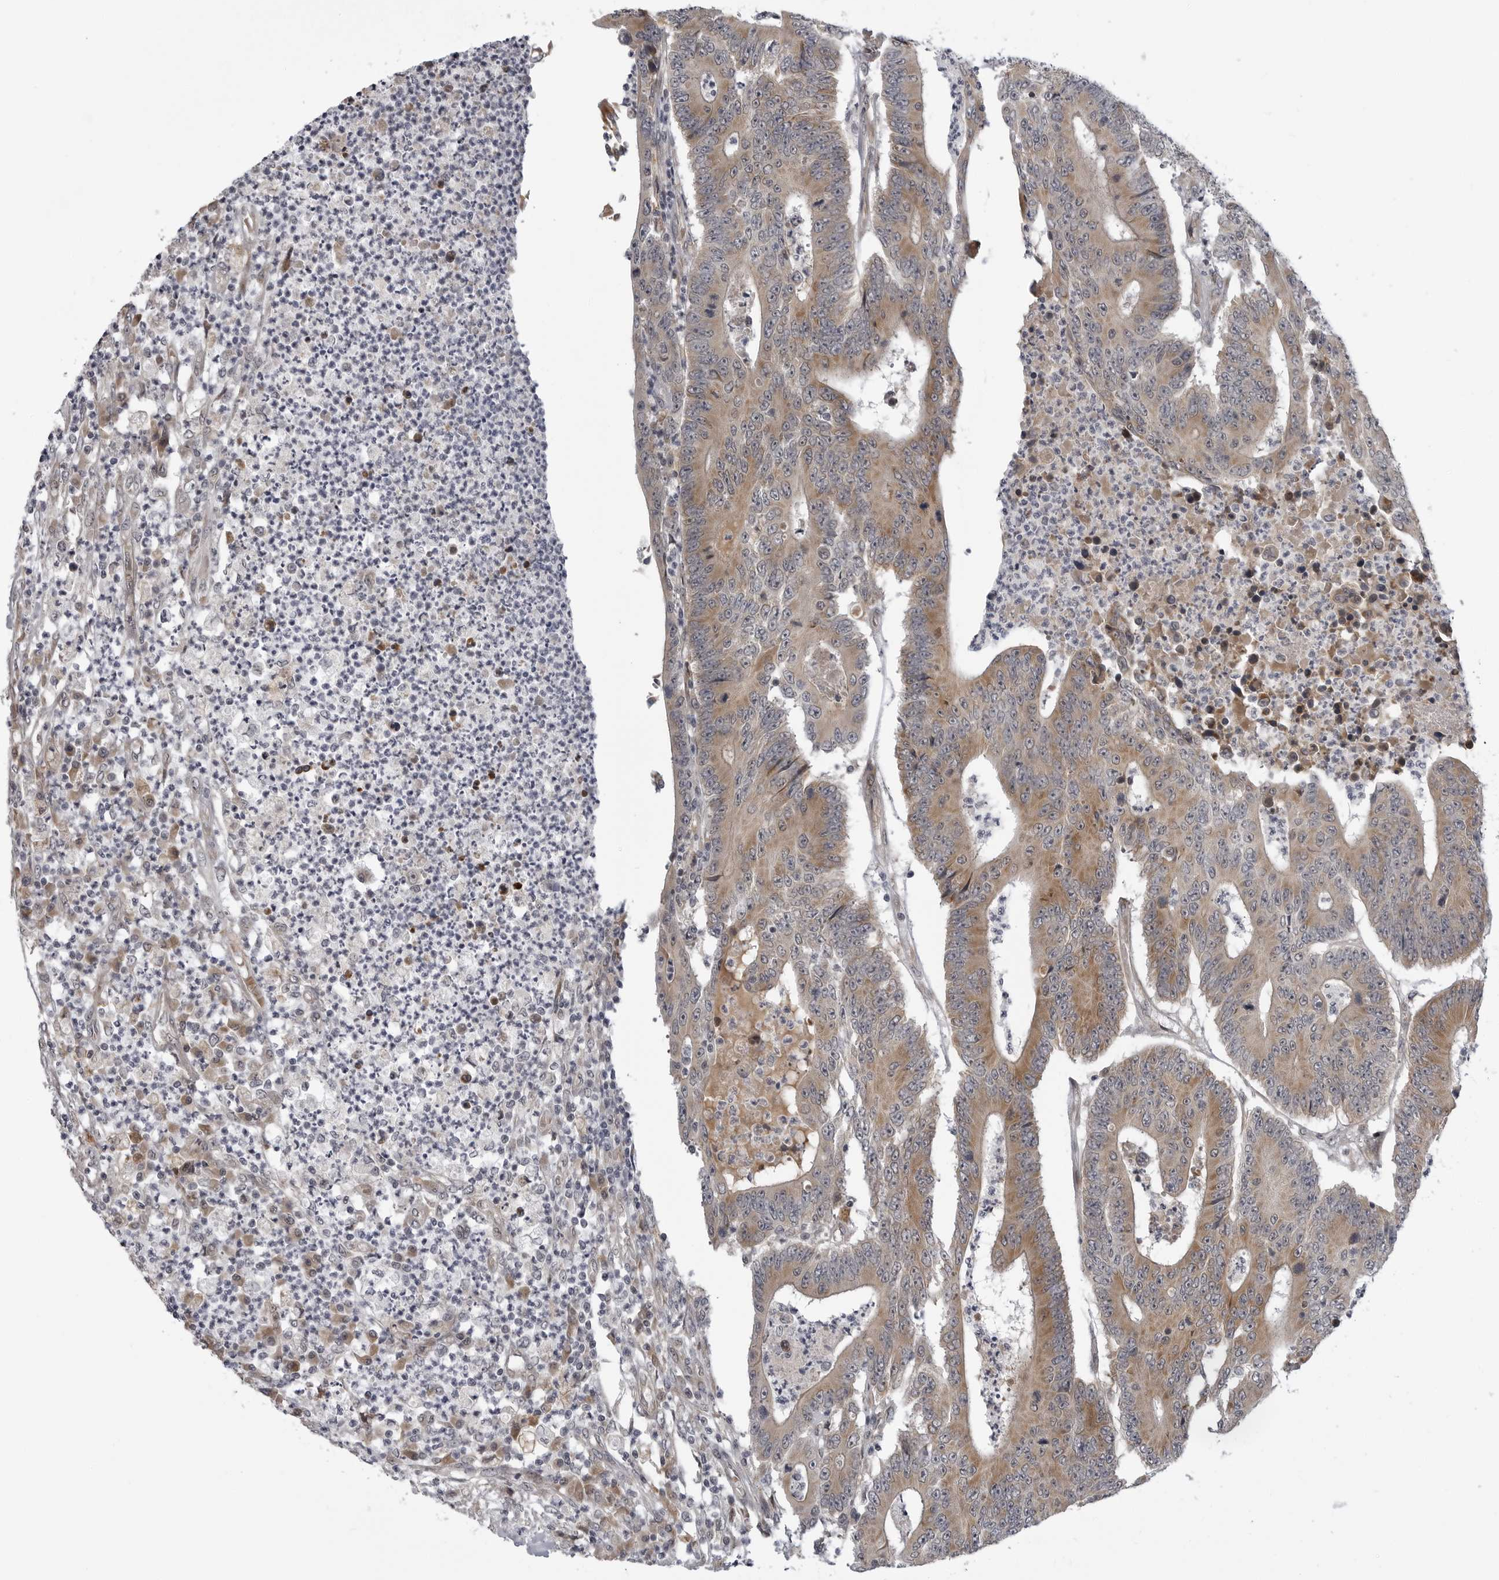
{"staining": {"intensity": "weak", "quantity": ">75%", "location": "cytoplasmic/membranous"}, "tissue": "colorectal cancer", "cell_type": "Tumor cells", "image_type": "cancer", "snomed": [{"axis": "morphology", "description": "Adenocarcinoma, NOS"}, {"axis": "topography", "description": "Colon"}], "caption": "Immunohistochemical staining of human colorectal adenocarcinoma reveals weak cytoplasmic/membranous protein positivity in about >75% of tumor cells. (Stains: DAB in brown, nuclei in blue, Microscopy: brightfield microscopy at high magnification).", "gene": "LRRC45", "patient": {"sex": "male", "age": 83}}